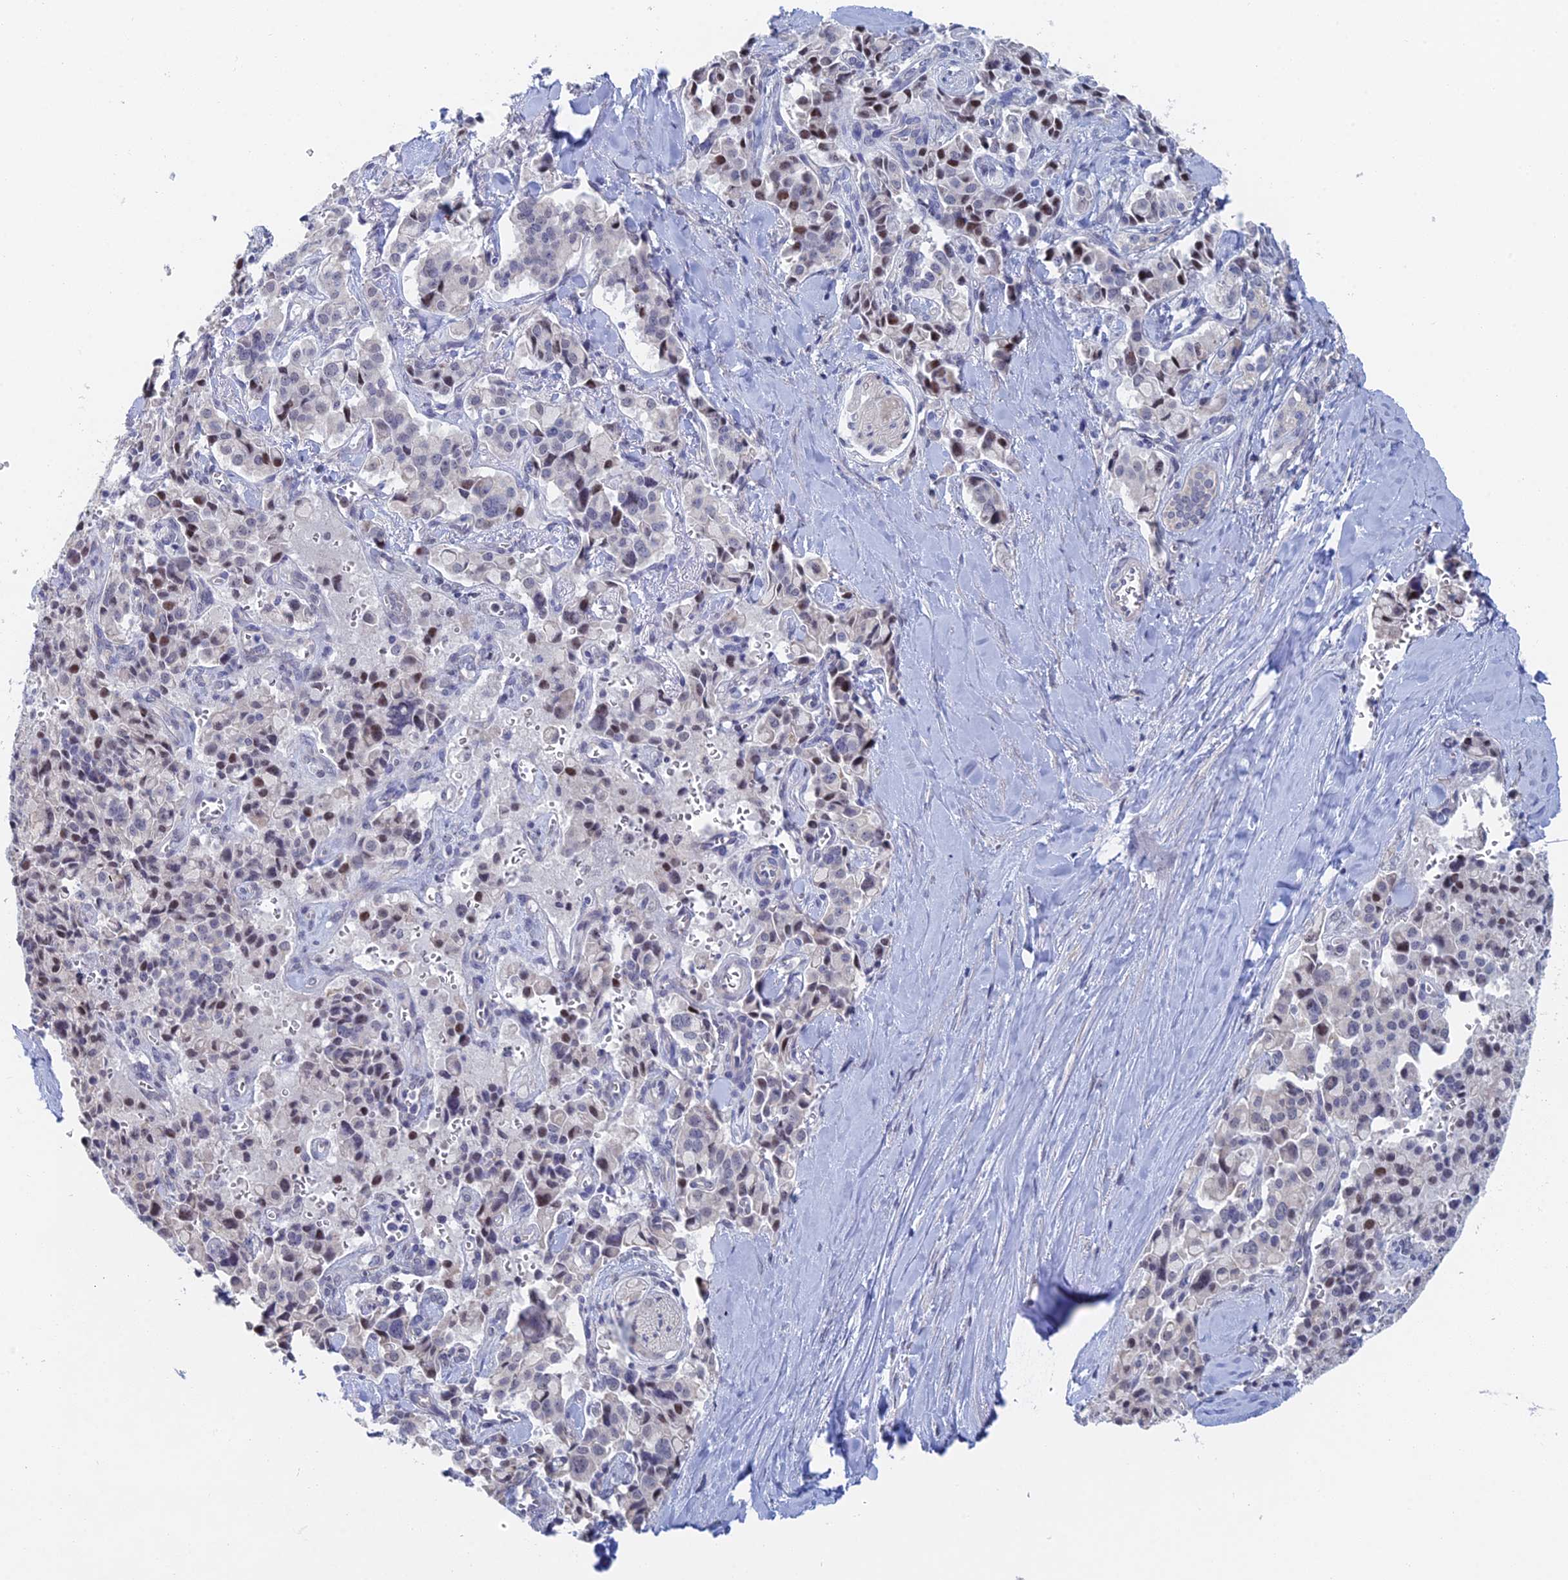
{"staining": {"intensity": "moderate", "quantity": "25%-75%", "location": "nuclear"}, "tissue": "pancreatic cancer", "cell_type": "Tumor cells", "image_type": "cancer", "snomed": [{"axis": "morphology", "description": "Adenocarcinoma, NOS"}, {"axis": "topography", "description": "Pancreas"}], "caption": "The immunohistochemical stain labels moderate nuclear expression in tumor cells of pancreatic cancer tissue.", "gene": "GMNC", "patient": {"sex": "male", "age": 65}}